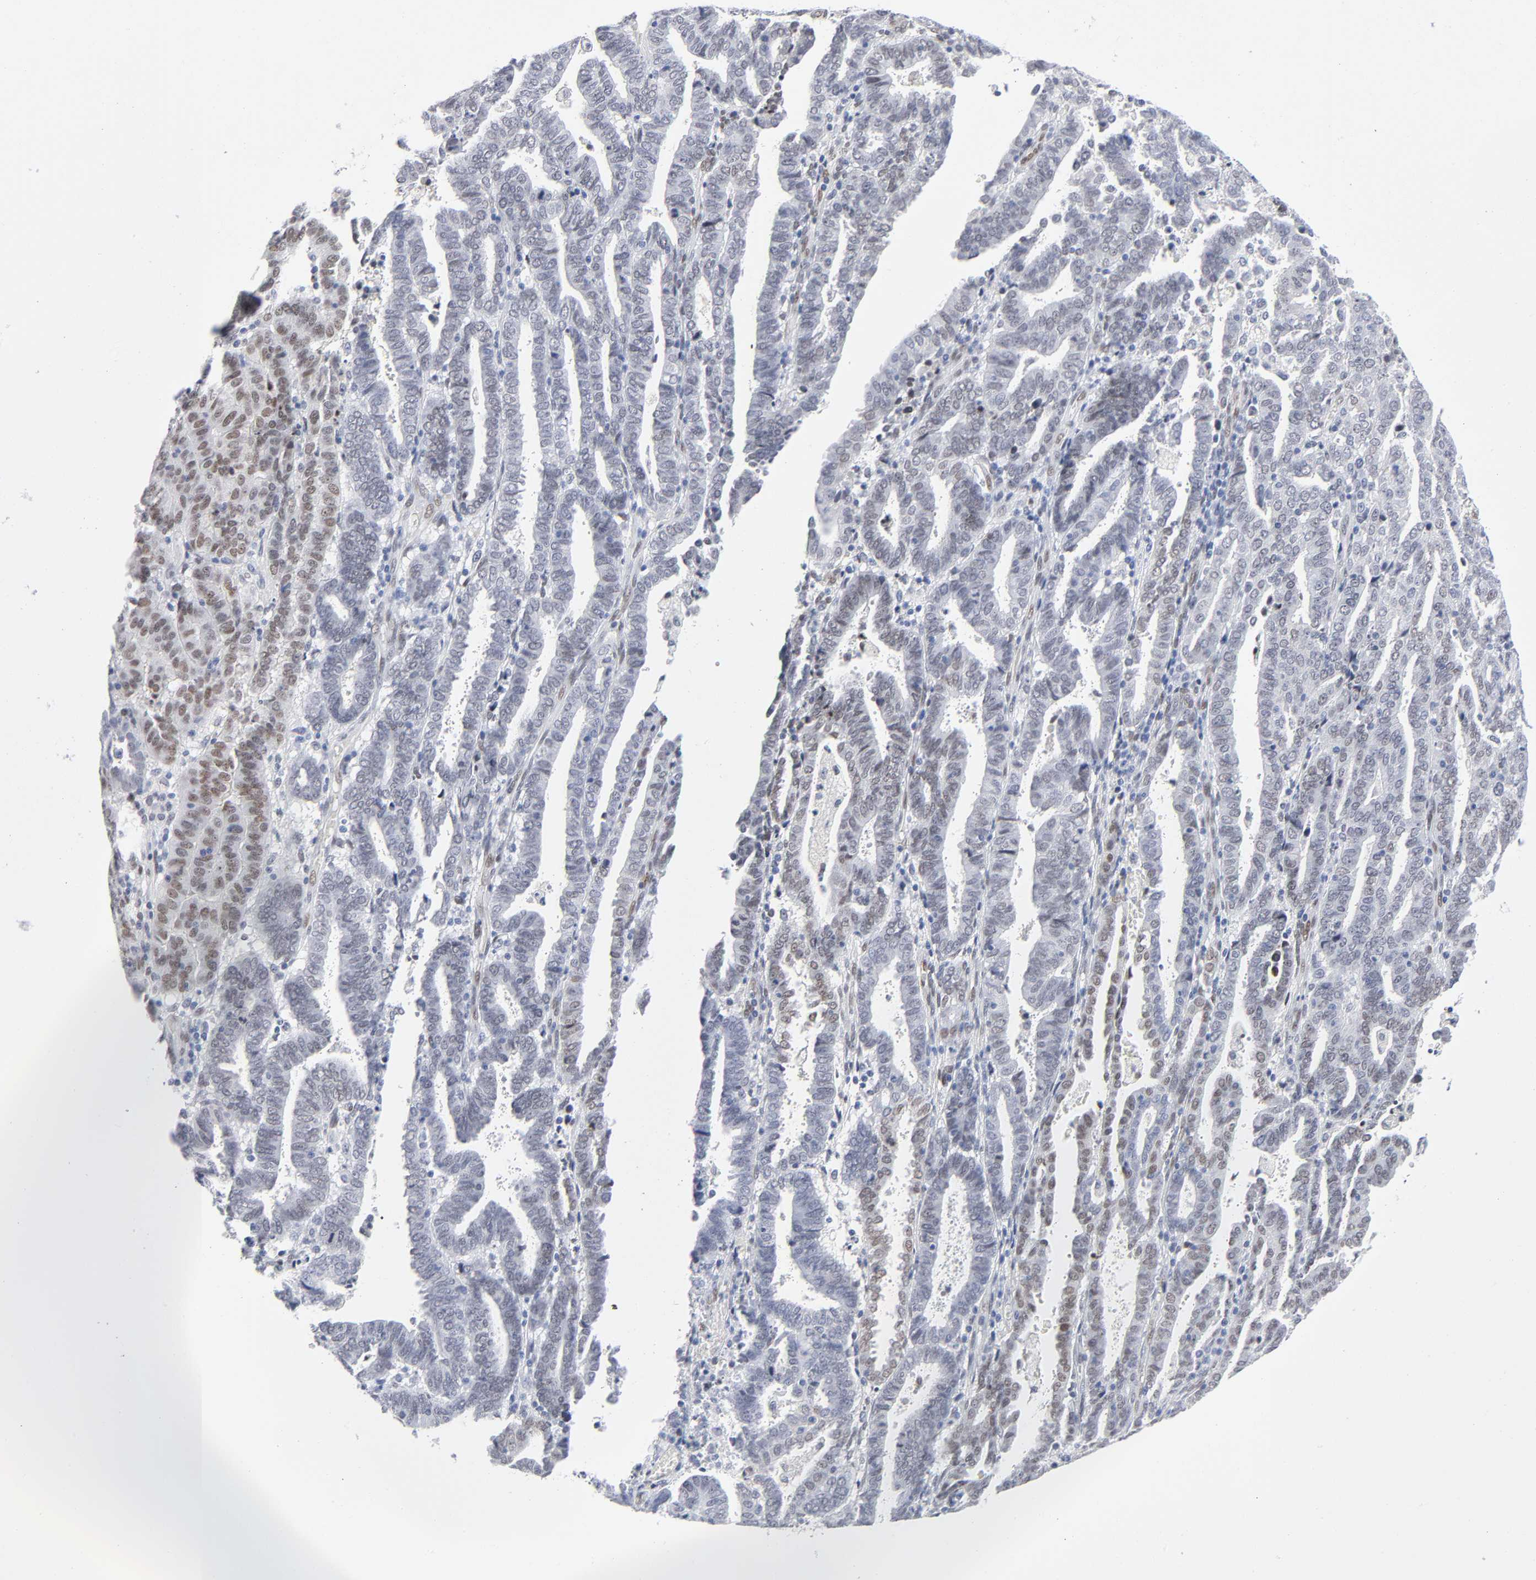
{"staining": {"intensity": "moderate", "quantity": ">75%", "location": "nuclear"}, "tissue": "endometrial cancer", "cell_type": "Tumor cells", "image_type": "cancer", "snomed": [{"axis": "morphology", "description": "Adenocarcinoma, NOS"}, {"axis": "topography", "description": "Uterus"}], "caption": "Moderate nuclear positivity is seen in about >75% of tumor cells in endometrial cancer.", "gene": "NFIC", "patient": {"sex": "female", "age": 83}}